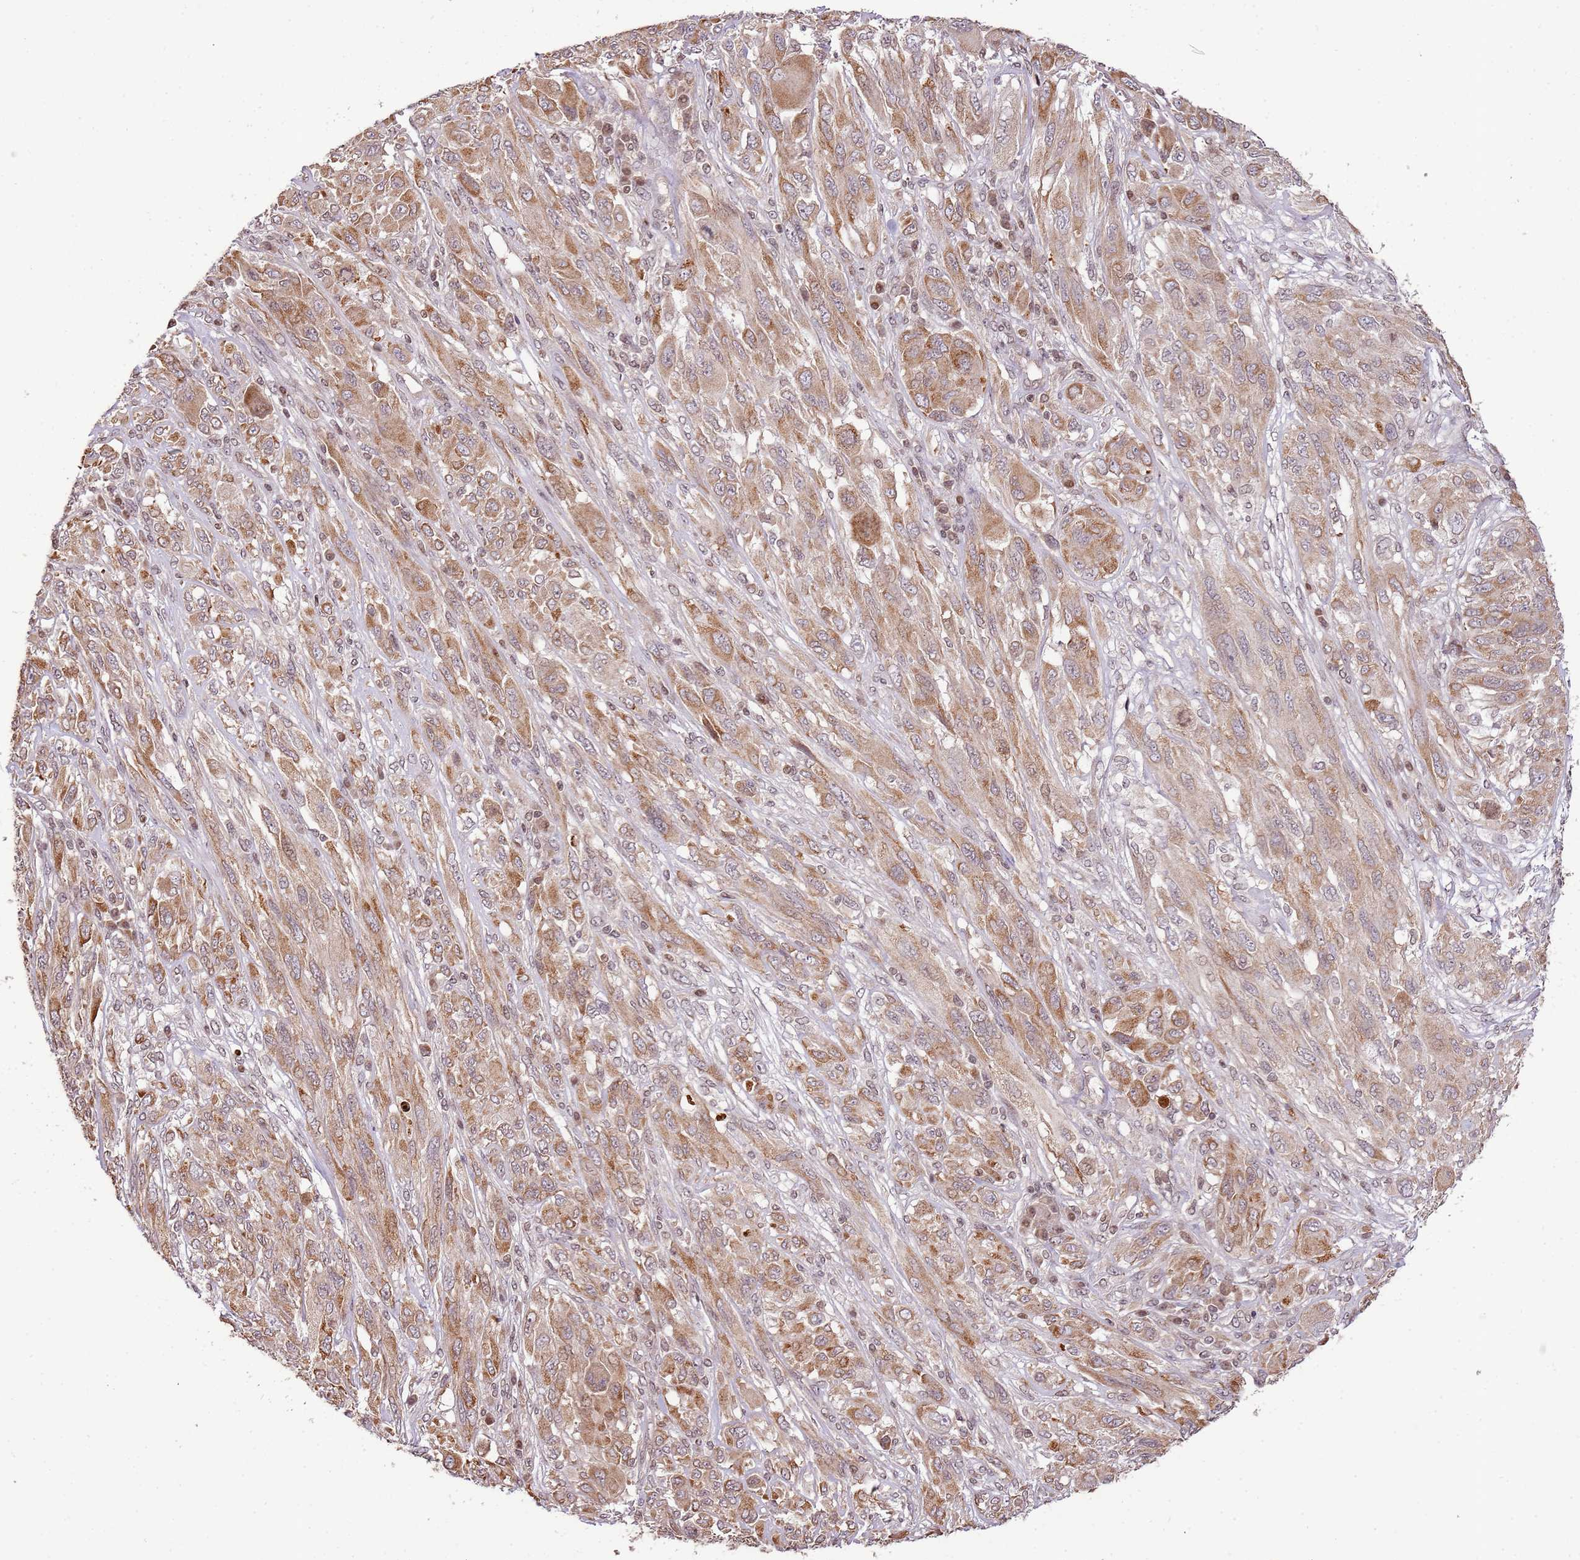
{"staining": {"intensity": "moderate", "quantity": "25%-75%", "location": "cytoplasmic/membranous"}, "tissue": "melanoma", "cell_type": "Tumor cells", "image_type": "cancer", "snomed": [{"axis": "morphology", "description": "Malignant melanoma, NOS"}, {"axis": "topography", "description": "Skin"}], "caption": "Malignant melanoma stained for a protein (brown) exhibits moderate cytoplasmic/membranous positive expression in about 25%-75% of tumor cells.", "gene": "SAMSN1", "patient": {"sex": "female", "age": 91}}